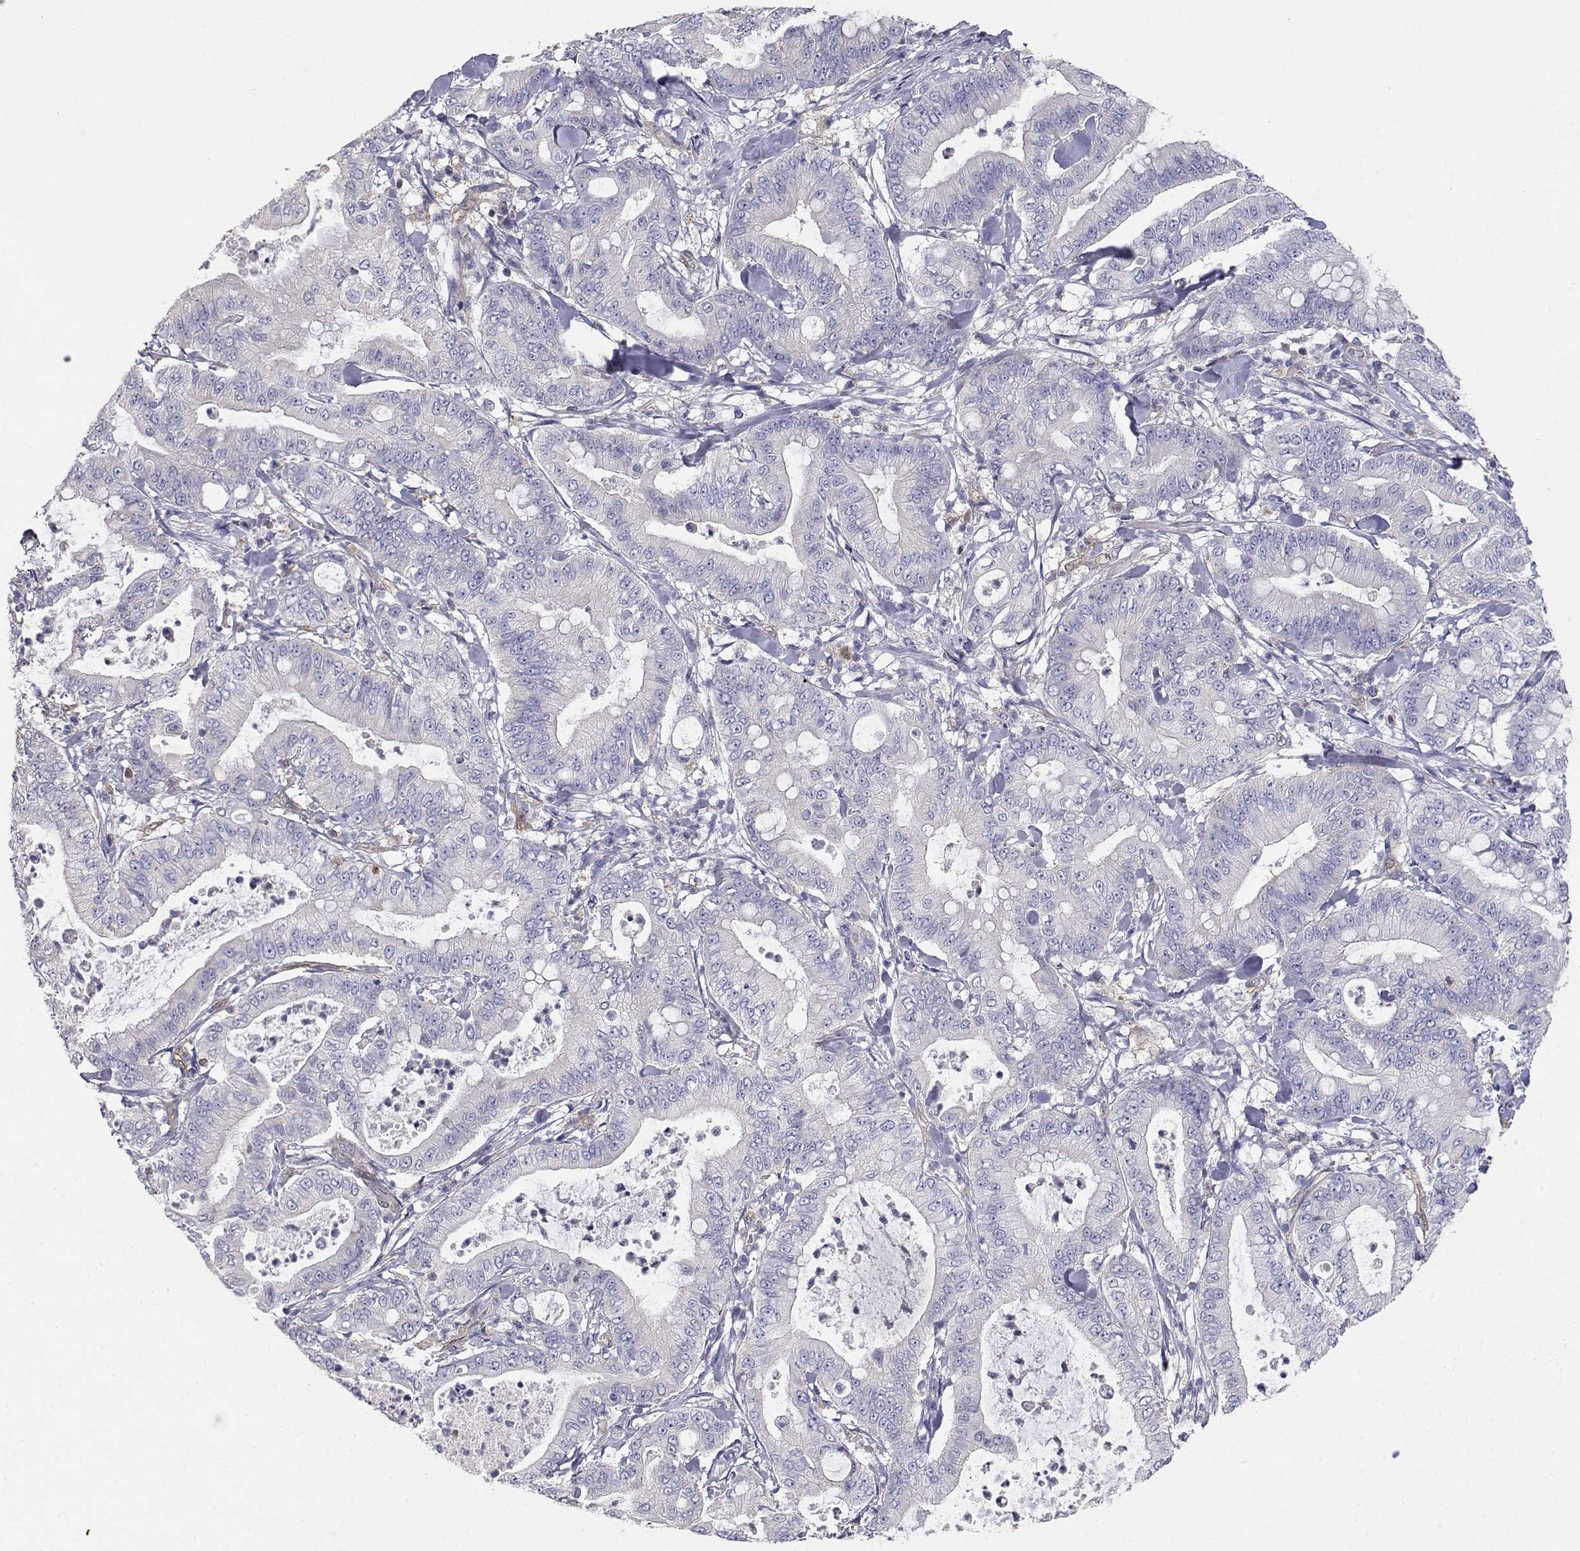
{"staining": {"intensity": "negative", "quantity": "none", "location": "none"}, "tissue": "pancreatic cancer", "cell_type": "Tumor cells", "image_type": "cancer", "snomed": [{"axis": "morphology", "description": "Adenocarcinoma, NOS"}, {"axis": "topography", "description": "Pancreas"}], "caption": "IHC photomicrograph of neoplastic tissue: human pancreatic cancer (adenocarcinoma) stained with DAB (3,3'-diaminobenzidine) demonstrates no significant protein expression in tumor cells.", "gene": "ADA", "patient": {"sex": "male", "age": 71}}